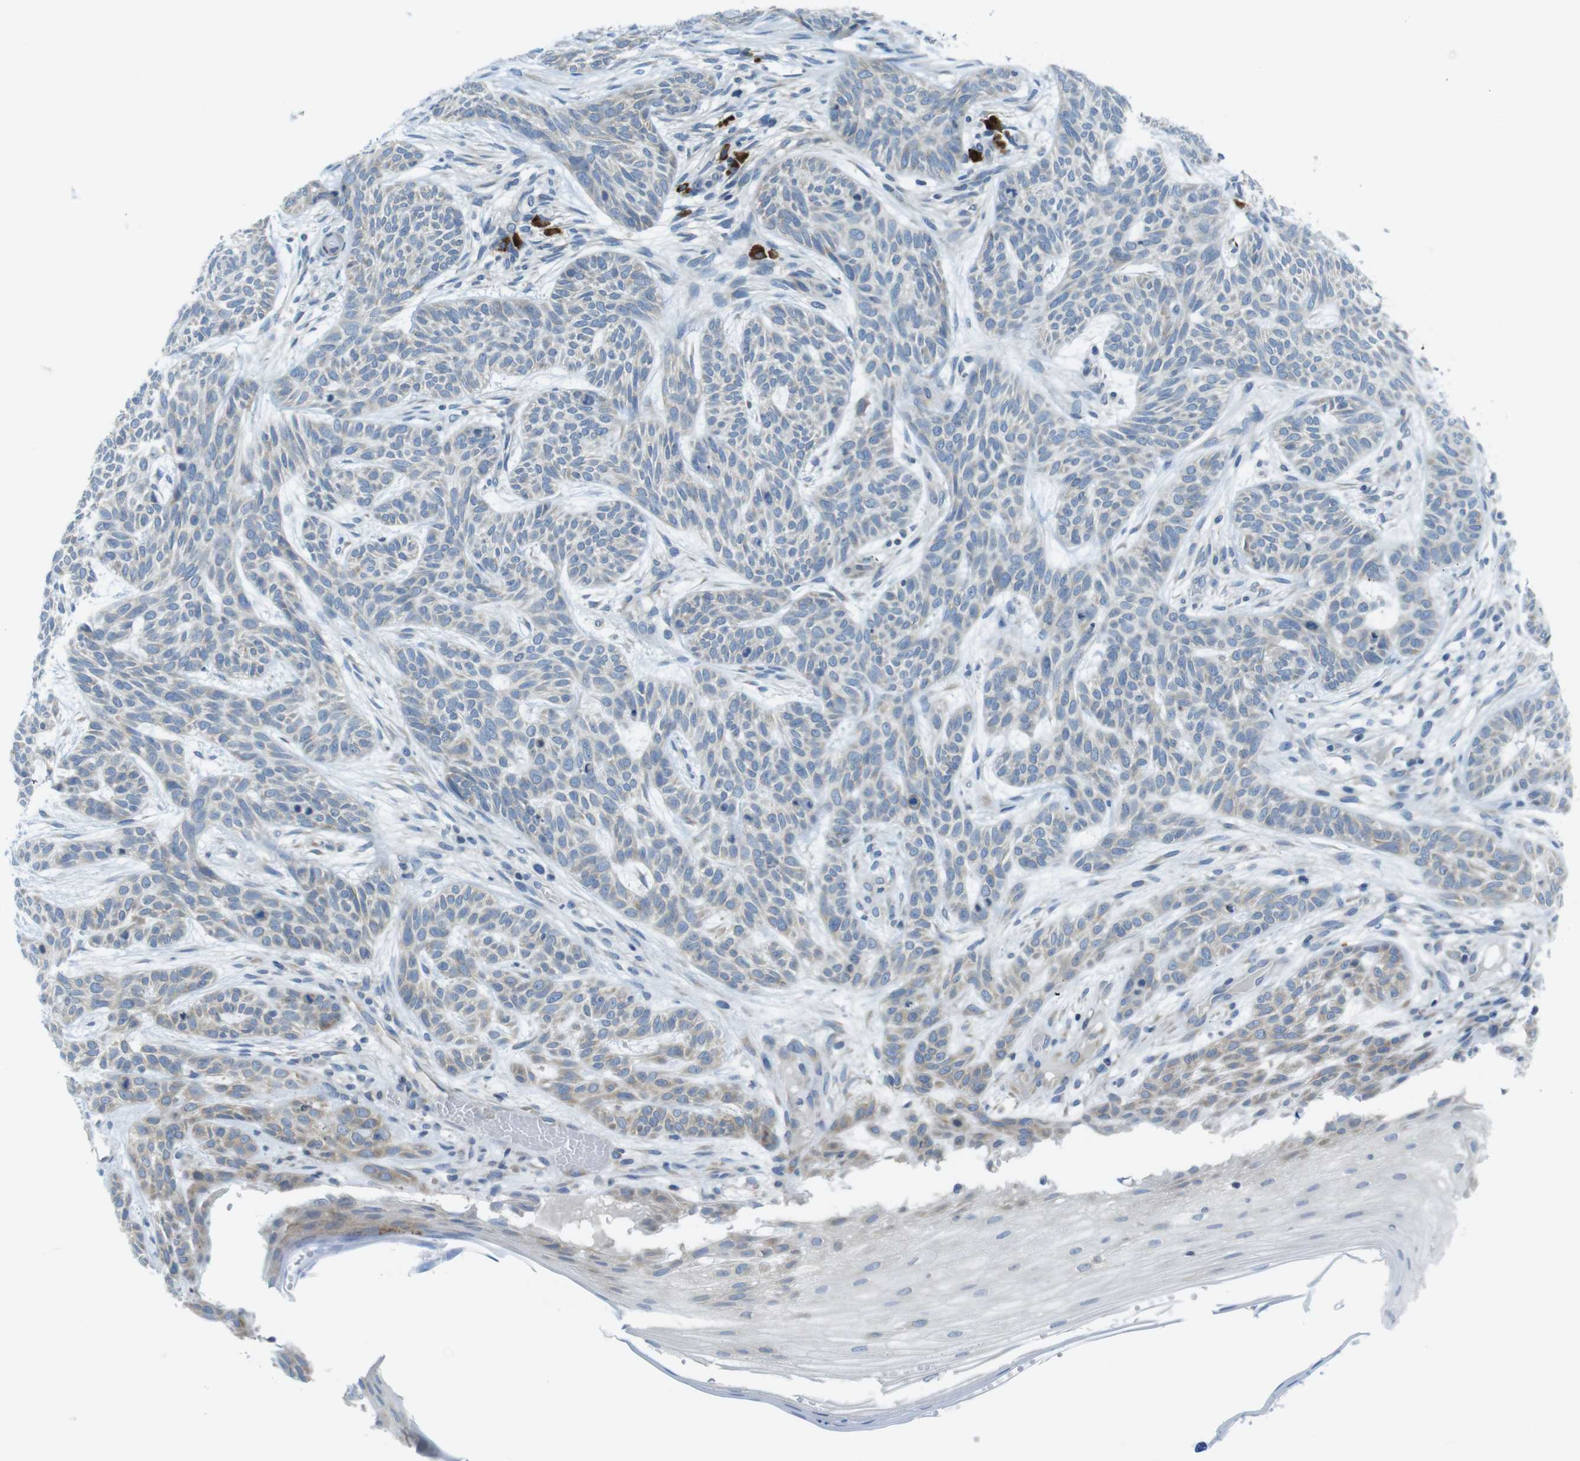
{"staining": {"intensity": "negative", "quantity": "none", "location": "none"}, "tissue": "skin cancer", "cell_type": "Tumor cells", "image_type": "cancer", "snomed": [{"axis": "morphology", "description": "Basal cell carcinoma"}, {"axis": "topography", "description": "Skin"}], "caption": "High power microscopy photomicrograph of an IHC histopathology image of skin basal cell carcinoma, revealing no significant staining in tumor cells.", "gene": "CLPTM1L", "patient": {"sex": "female", "age": 59}}